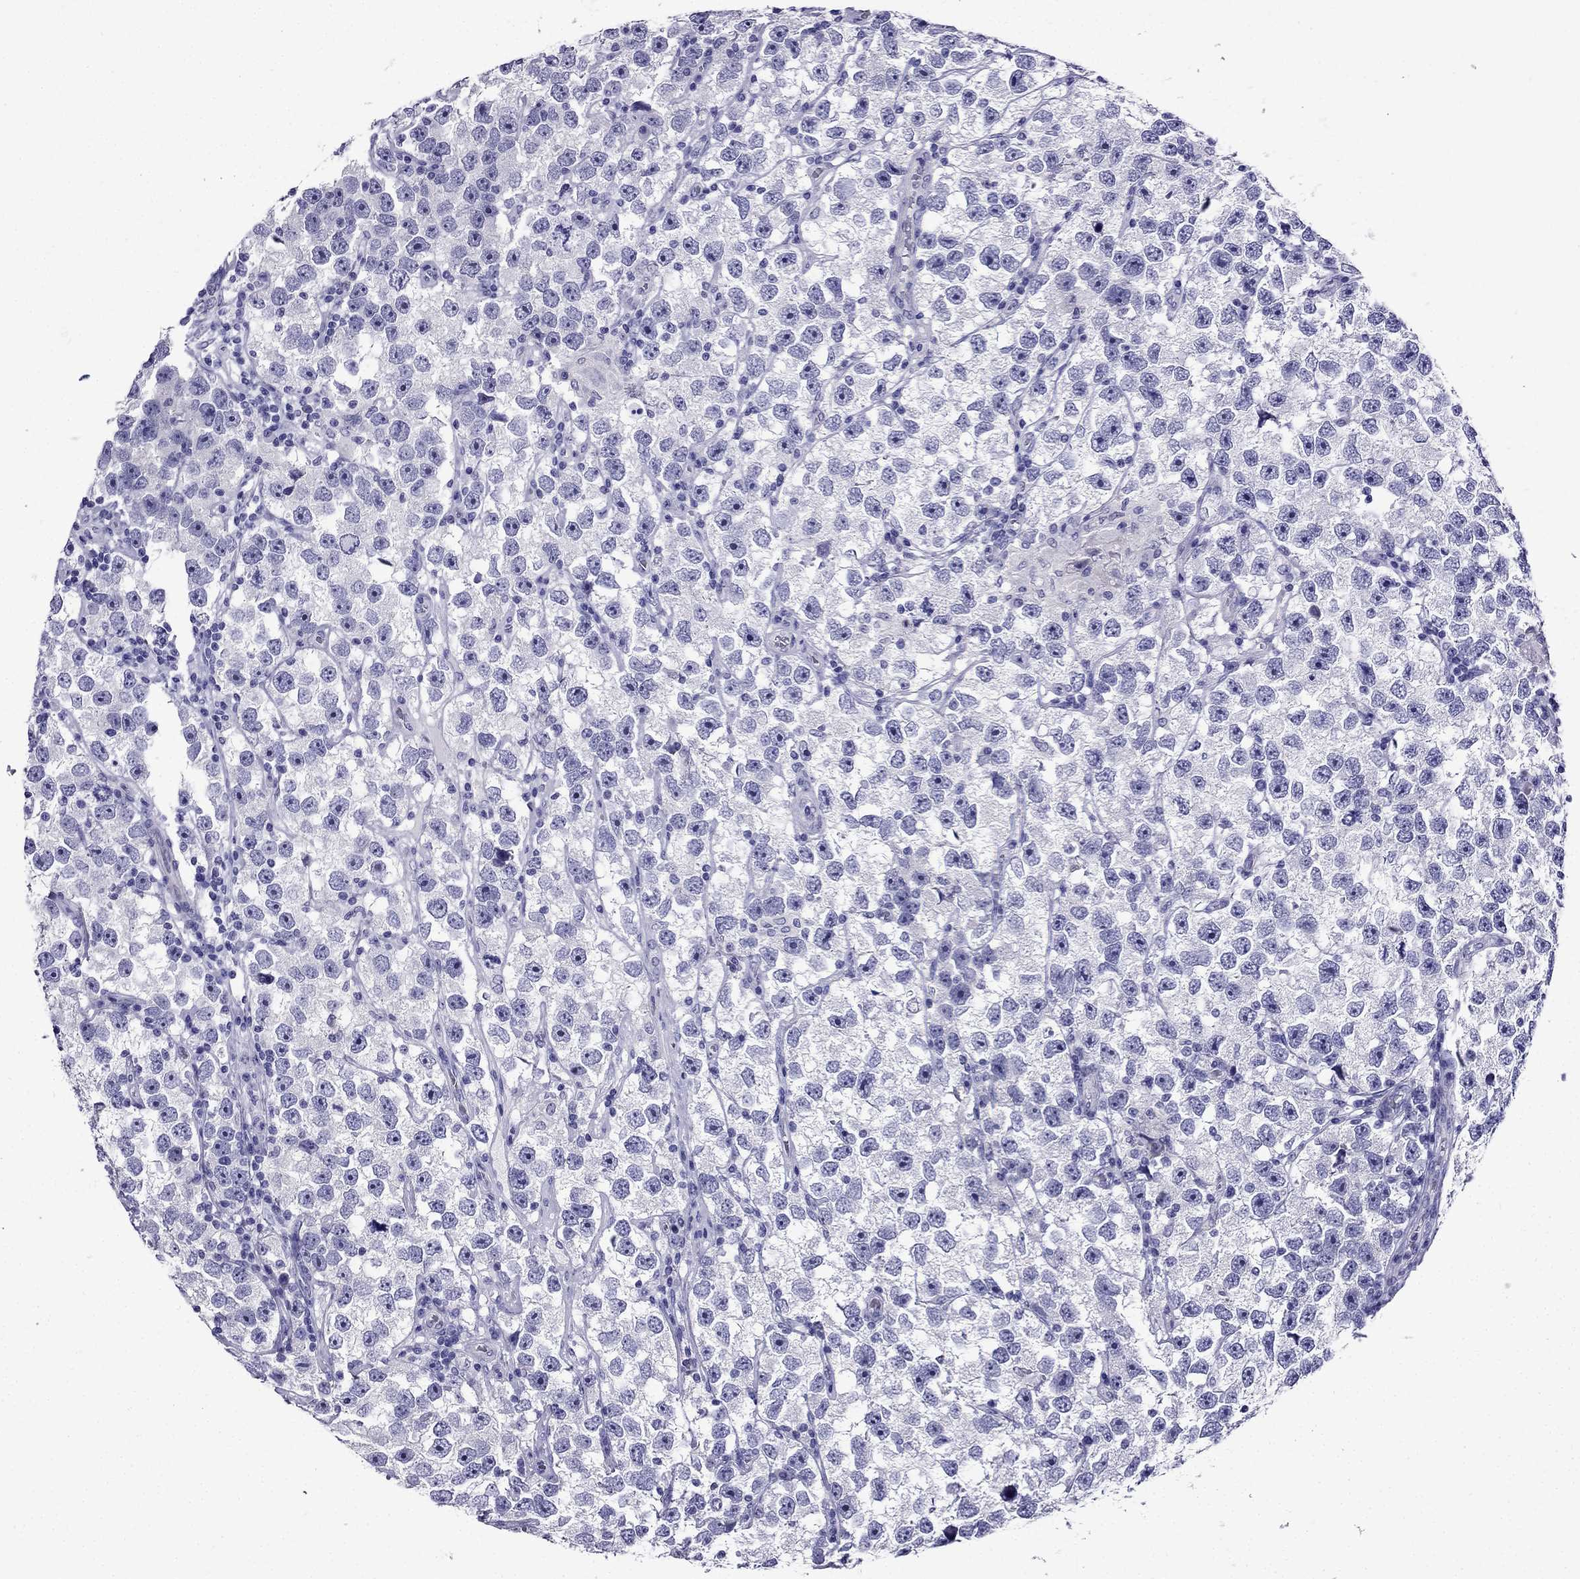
{"staining": {"intensity": "negative", "quantity": "none", "location": "none"}, "tissue": "testis cancer", "cell_type": "Tumor cells", "image_type": "cancer", "snomed": [{"axis": "morphology", "description": "Seminoma, NOS"}, {"axis": "topography", "description": "Testis"}], "caption": "IHC histopathology image of neoplastic tissue: human seminoma (testis) stained with DAB displays no significant protein positivity in tumor cells.", "gene": "ERC2", "patient": {"sex": "male", "age": 26}}